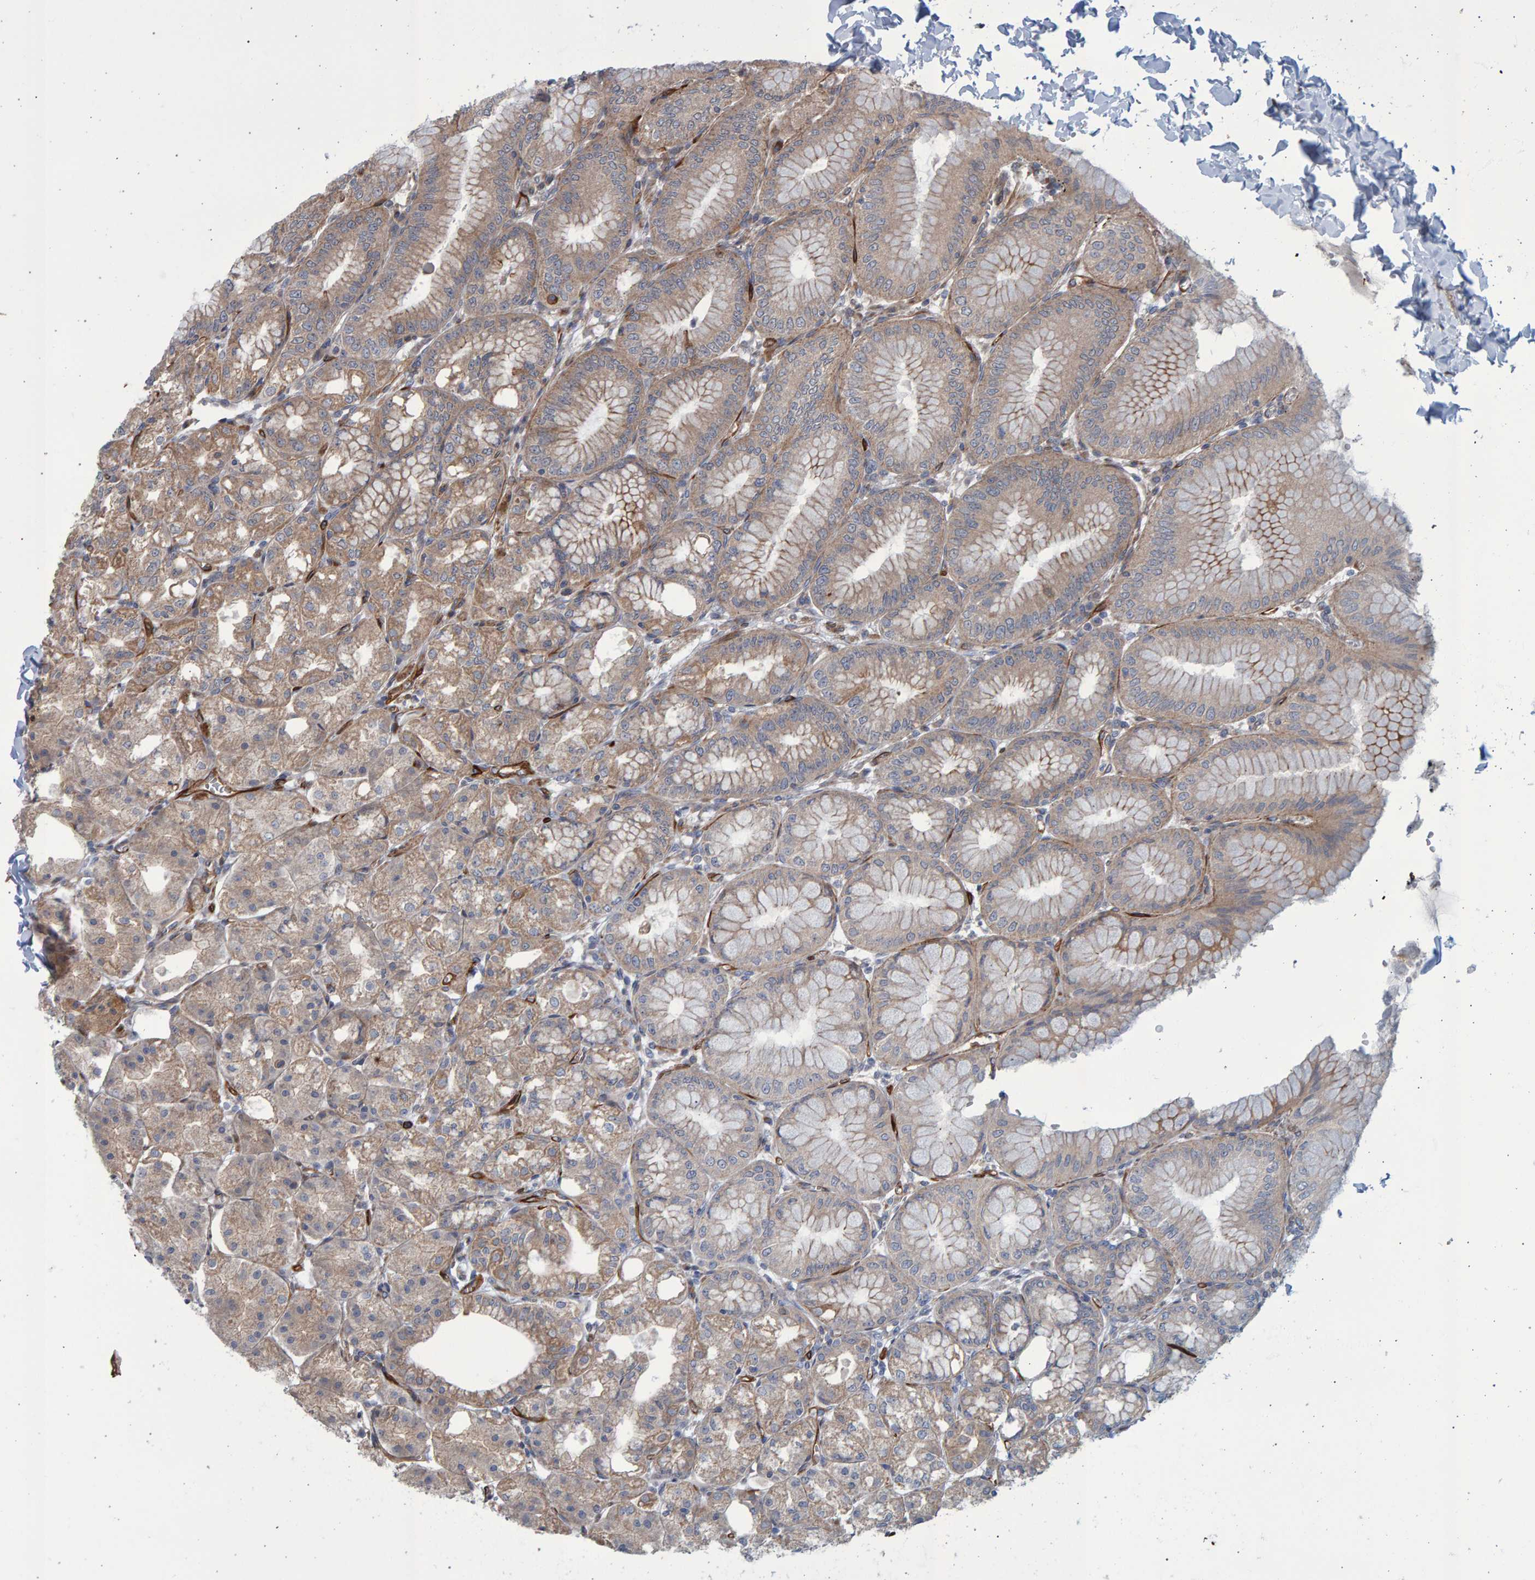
{"staining": {"intensity": "strong", "quantity": "25%-75%", "location": "cytoplasmic/membranous"}, "tissue": "stomach", "cell_type": "Glandular cells", "image_type": "normal", "snomed": [{"axis": "morphology", "description": "Normal tissue, NOS"}, {"axis": "topography", "description": "Stomach, lower"}], "caption": "Glandular cells demonstrate high levels of strong cytoplasmic/membranous staining in approximately 25%-75% of cells in unremarkable stomach. The staining was performed using DAB to visualize the protein expression in brown, while the nuclei were stained in blue with hematoxylin (Magnification: 20x).", "gene": "LRBA", "patient": {"sex": "male", "age": 71}}